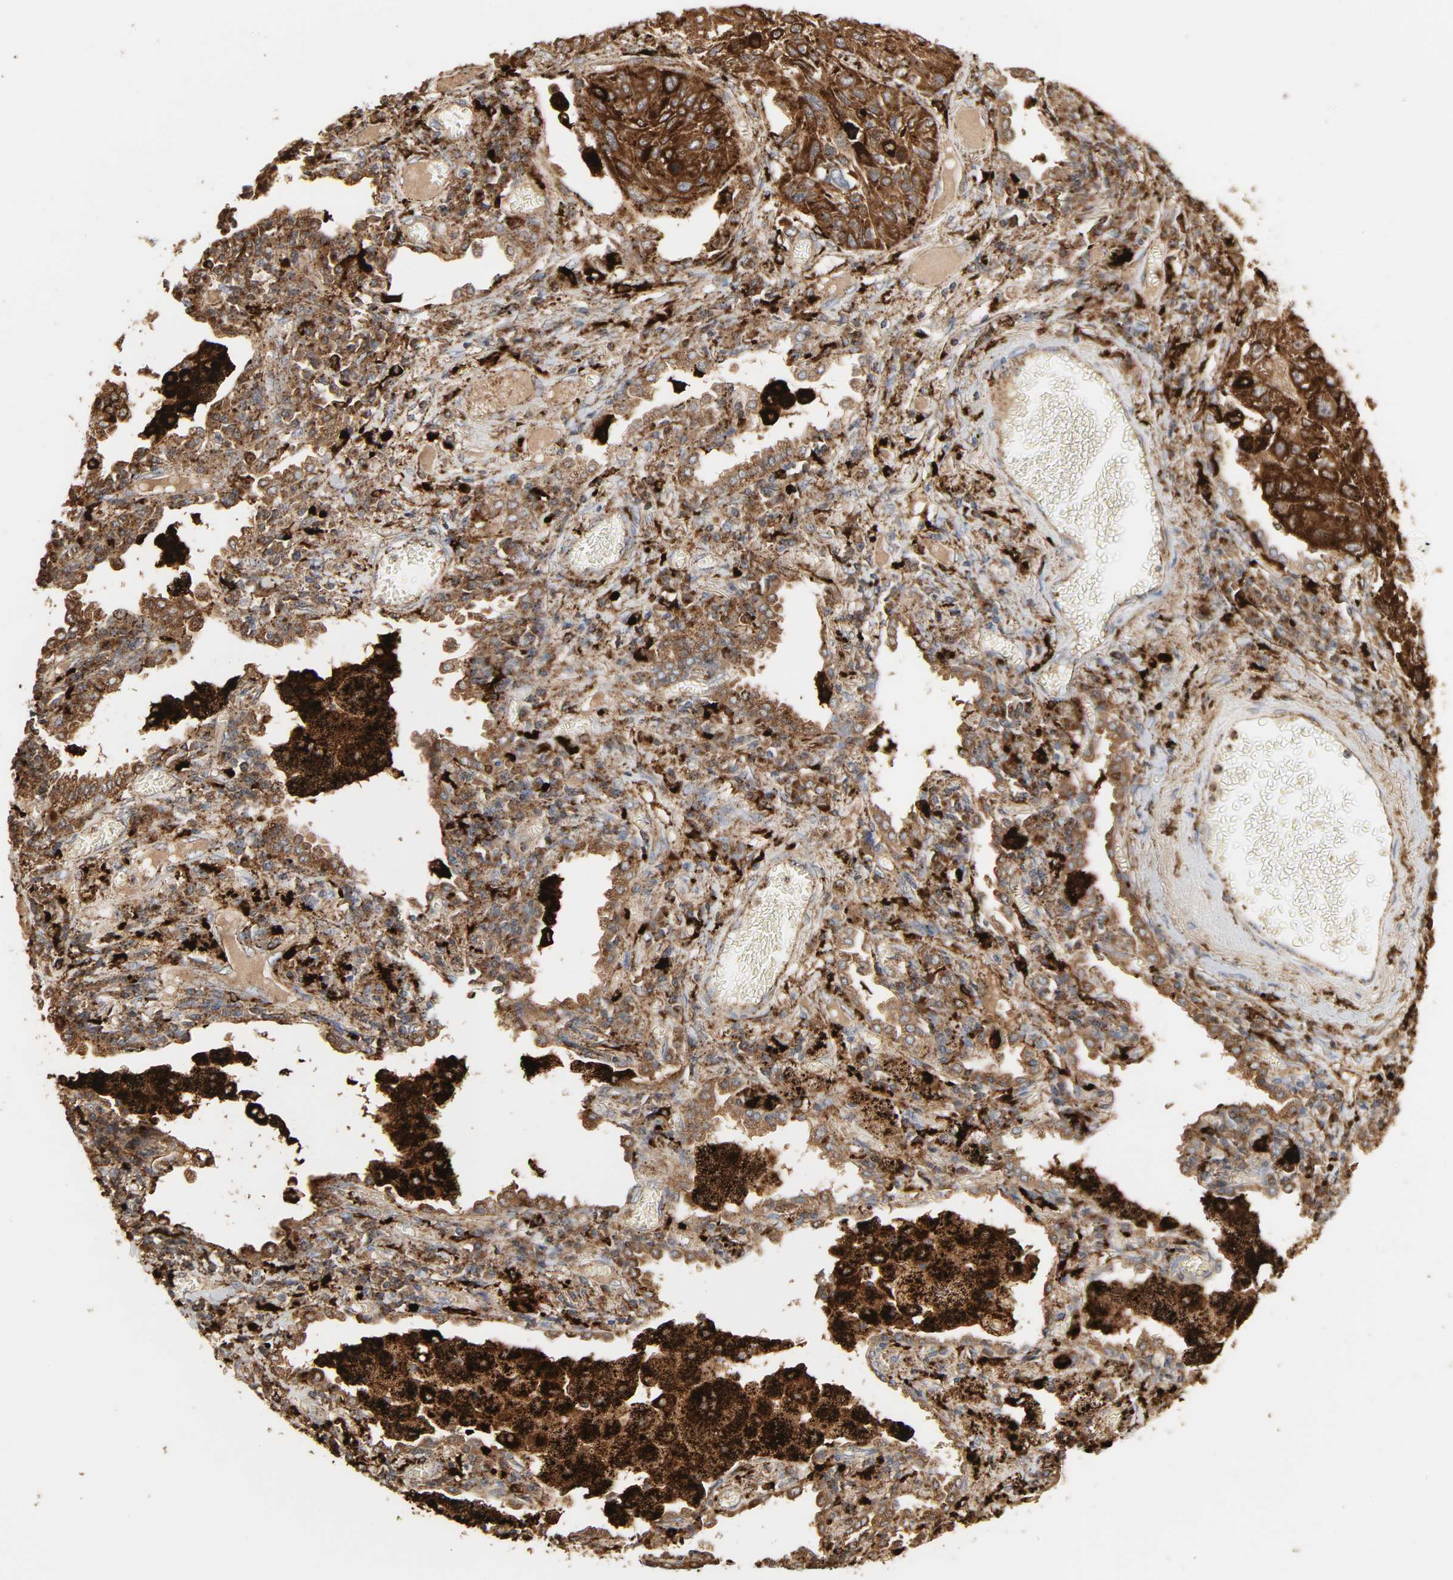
{"staining": {"intensity": "strong", "quantity": ">75%", "location": "cytoplasmic/membranous"}, "tissue": "lung cancer", "cell_type": "Tumor cells", "image_type": "cancer", "snomed": [{"axis": "morphology", "description": "Squamous cell carcinoma, NOS"}, {"axis": "topography", "description": "Lung"}], "caption": "High-magnification brightfield microscopy of squamous cell carcinoma (lung) stained with DAB (3,3'-diaminobenzidine) (brown) and counterstained with hematoxylin (blue). tumor cells exhibit strong cytoplasmic/membranous staining is identified in approximately>75% of cells. (DAB IHC with brightfield microscopy, high magnification).", "gene": "PSAP", "patient": {"sex": "male", "age": 71}}